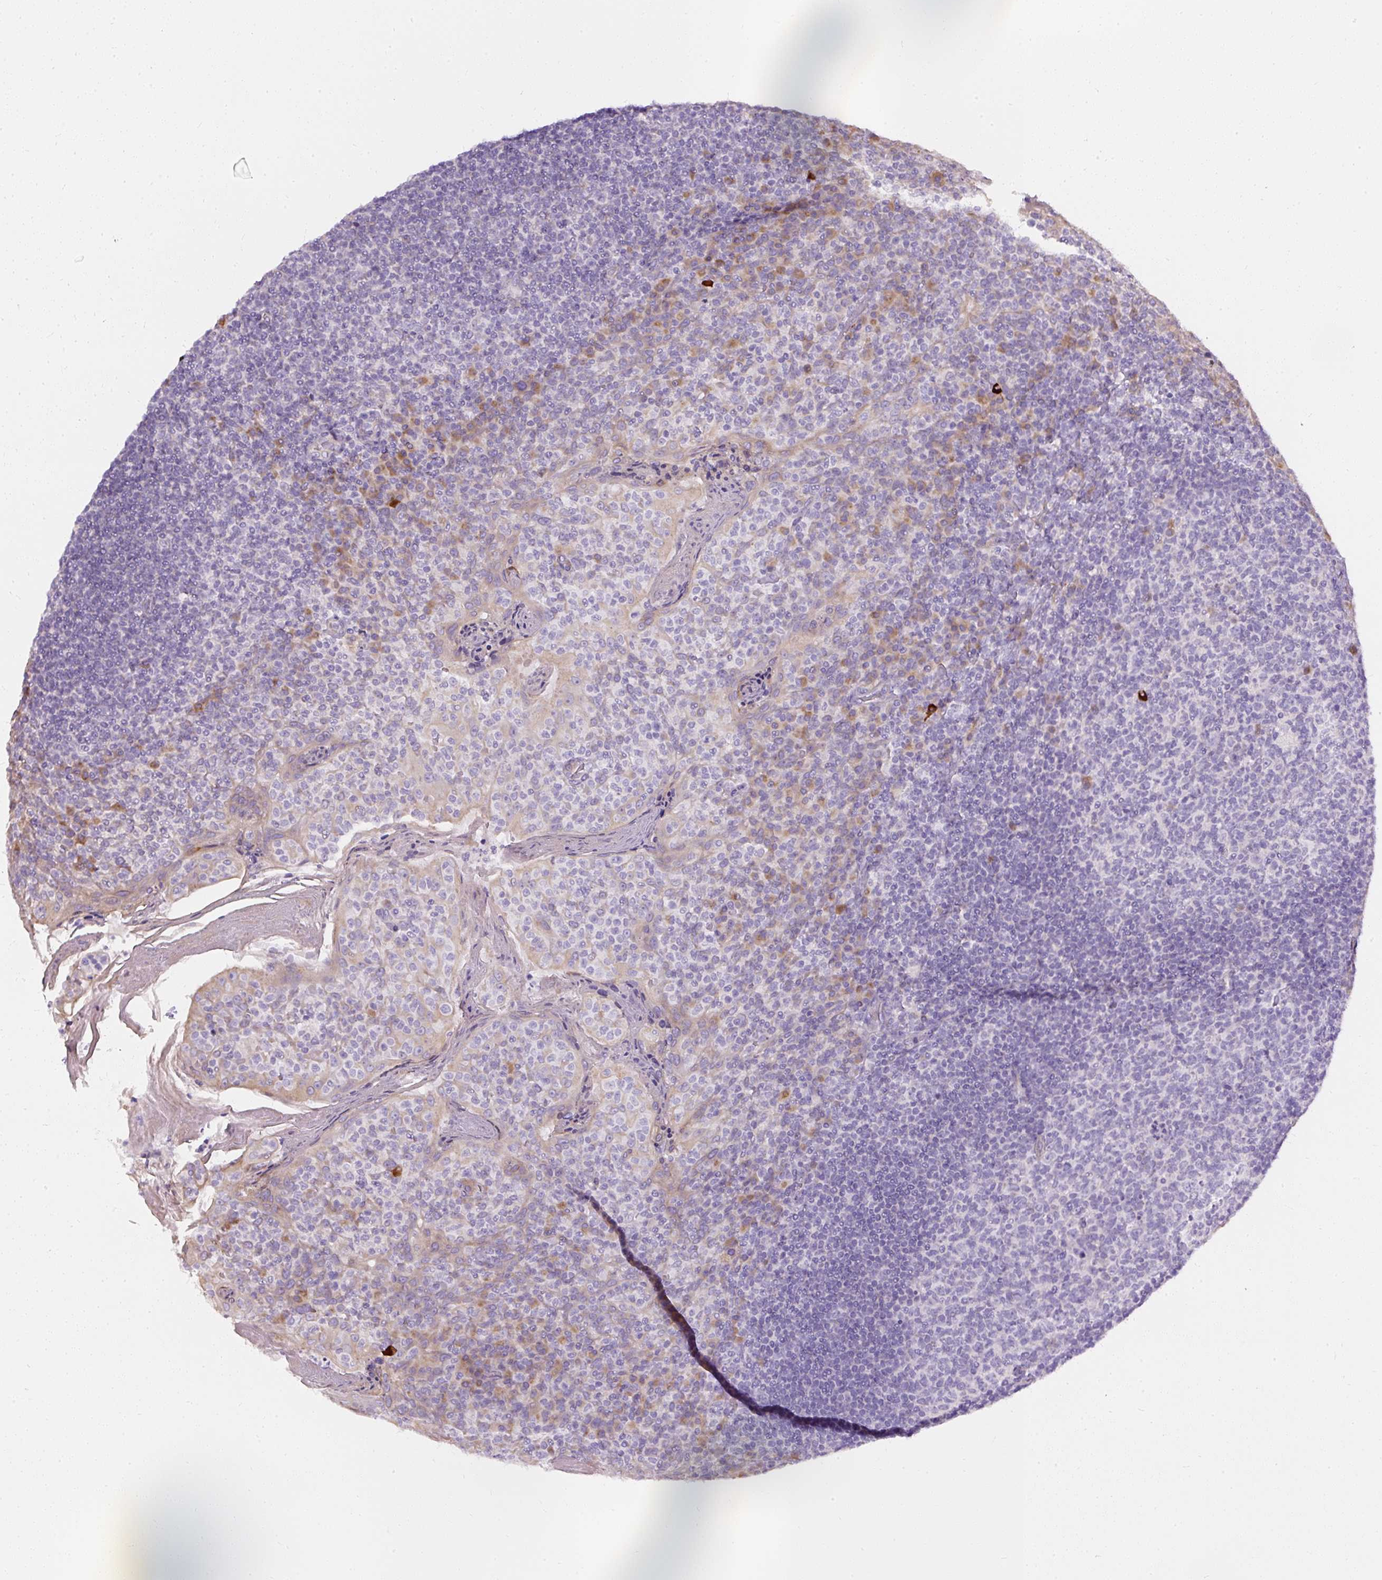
{"staining": {"intensity": "negative", "quantity": "none", "location": "none"}, "tissue": "tonsil", "cell_type": "Germinal center cells", "image_type": "normal", "snomed": [{"axis": "morphology", "description": "Normal tissue, NOS"}, {"axis": "topography", "description": "Tonsil"}], "caption": "The photomicrograph reveals no significant positivity in germinal center cells of tonsil.", "gene": "FAM149A", "patient": {"sex": "female", "age": 10}}